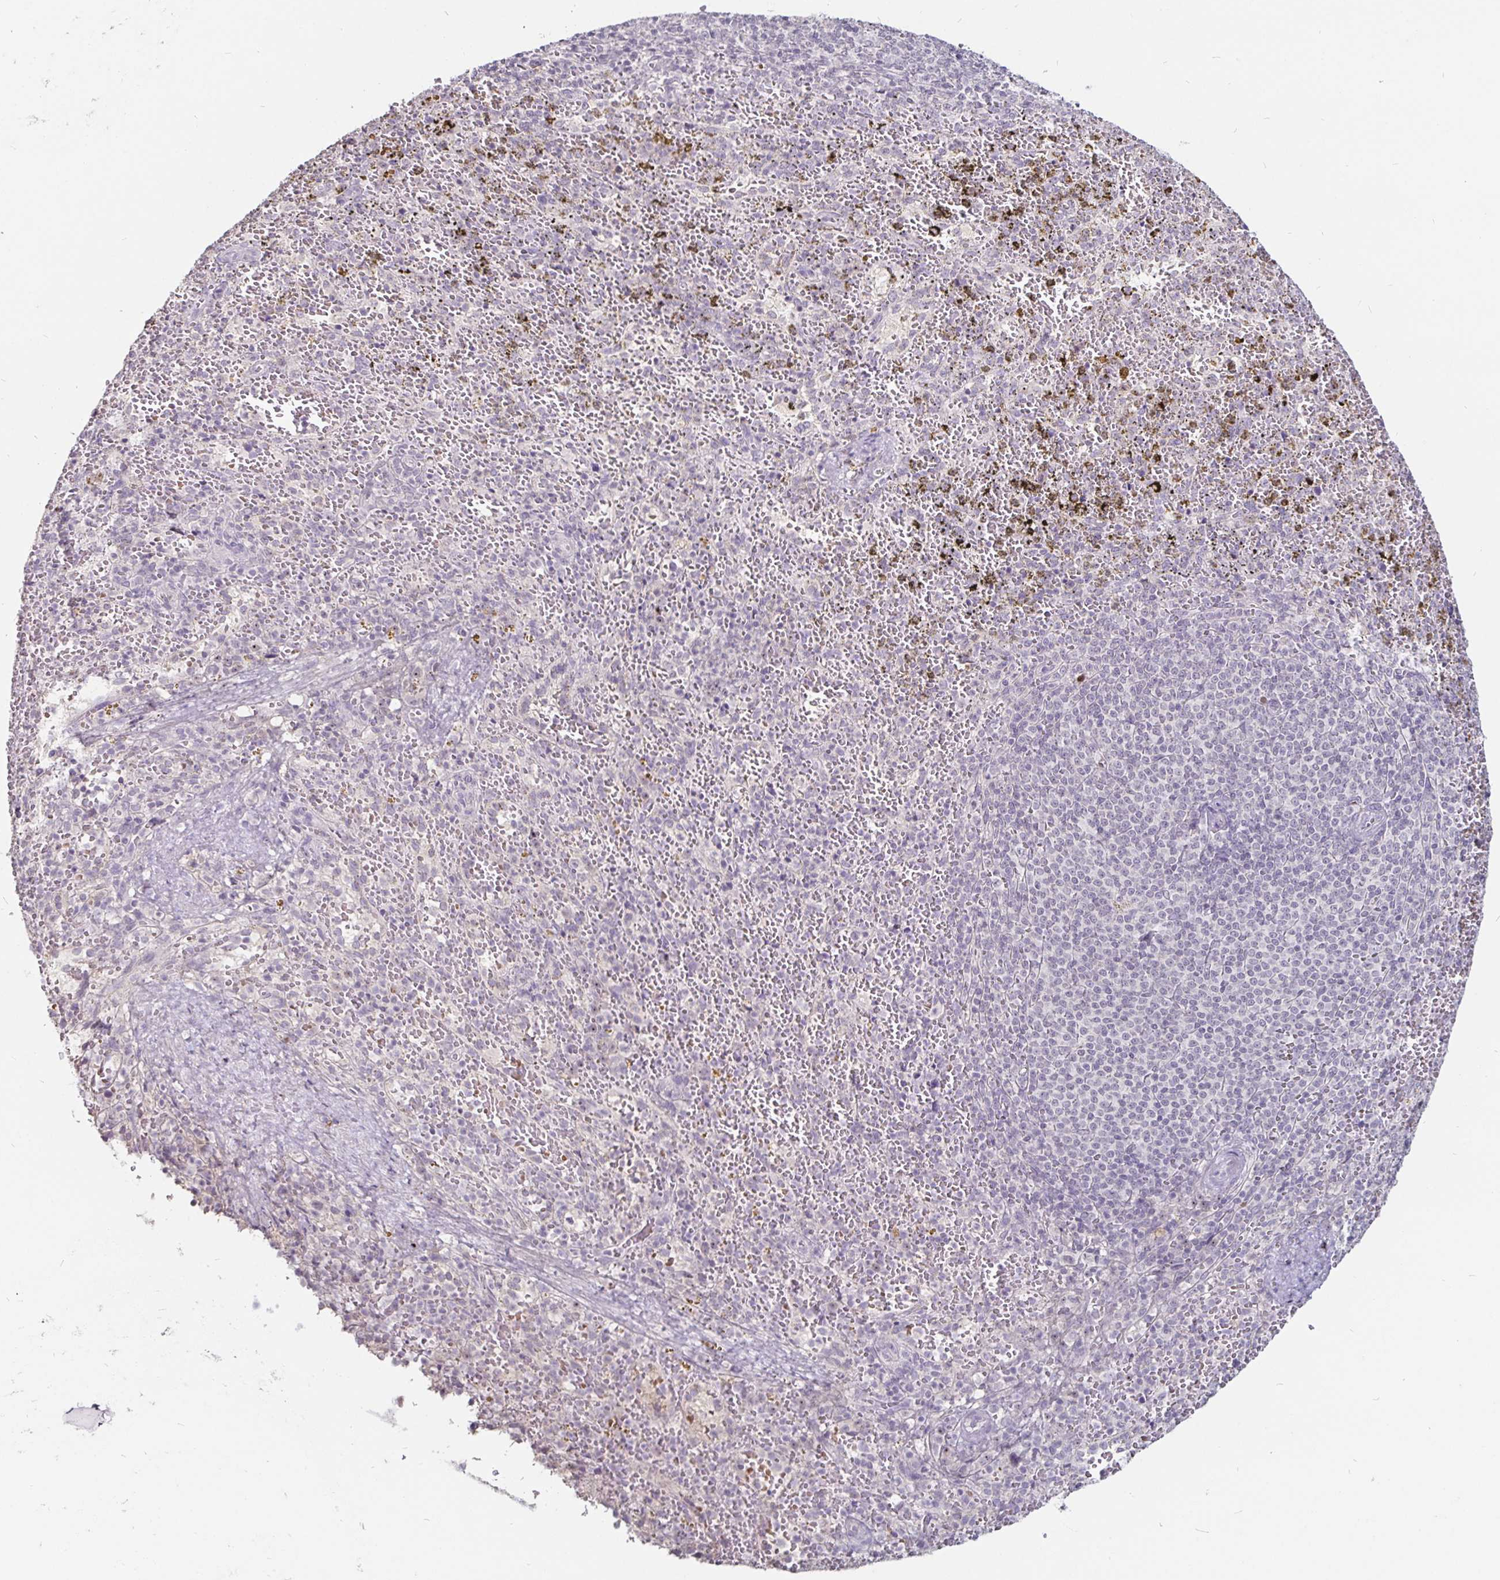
{"staining": {"intensity": "negative", "quantity": "none", "location": "none"}, "tissue": "spleen", "cell_type": "Cells in red pulp", "image_type": "normal", "snomed": [{"axis": "morphology", "description": "Normal tissue, NOS"}, {"axis": "topography", "description": "Spleen"}], "caption": "Immunohistochemical staining of normal human spleen exhibits no significant expression in cells in red pulp. Nuclei are stained in blue.", "gene": "FAIM2", "patient": {"sex": "female", "age": 50}}